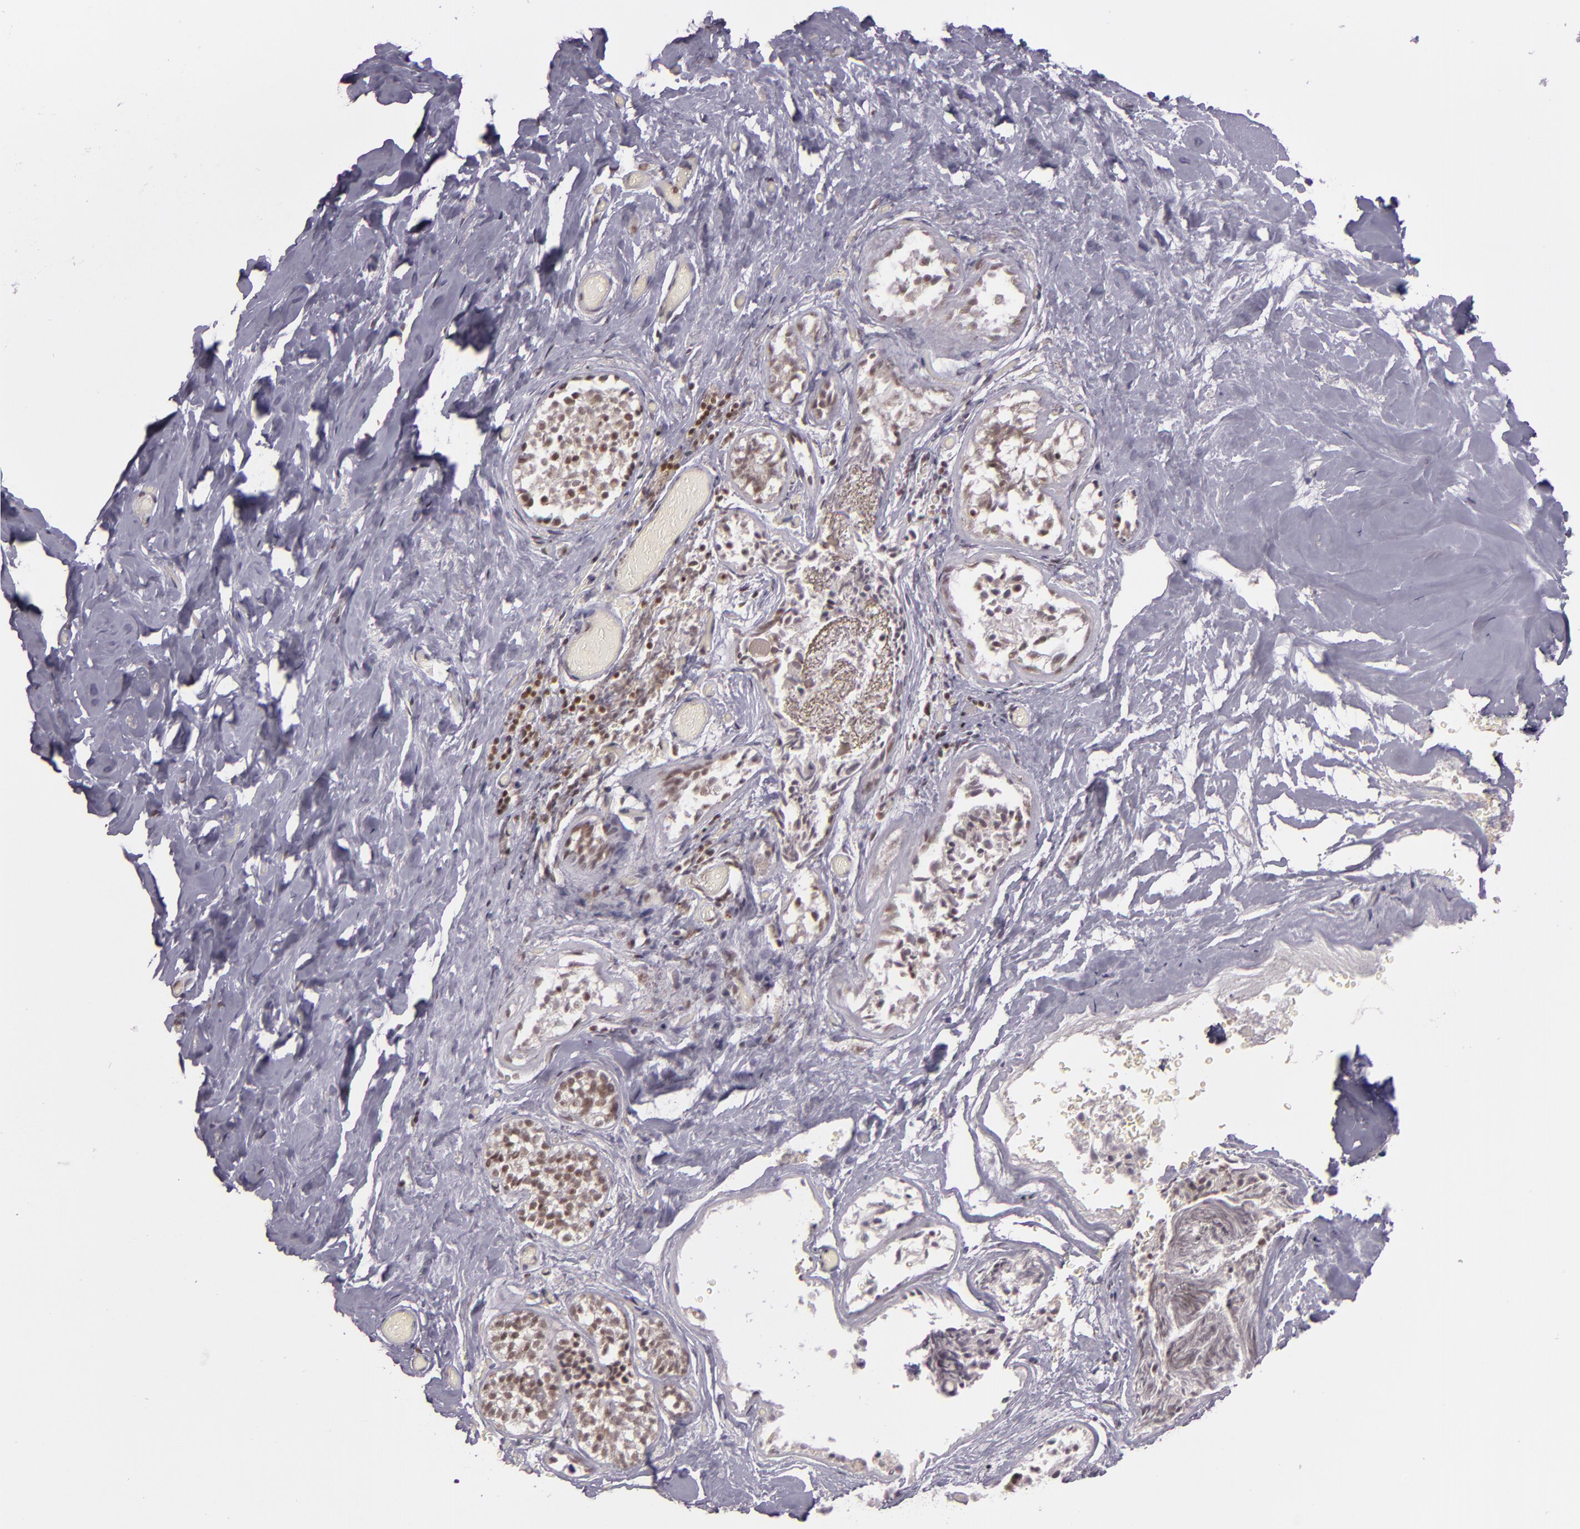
{"staining": {"intensity": "negative", "quantity": "none", "location": "none"}, "tissue": "breast", "cell_type": "Adipocytes", "image_type": "normal", "snomed": [{"axis": "morphology", "description": "Normal tissue, NOS"}, {"axis": "topography", "description": "Breast"}], "caption": "Histopathology image shows no protein staining in adipocytes of unremarkable breast.", "gene": "ZFX", "patient": {"sex": "female", "age": 75}}